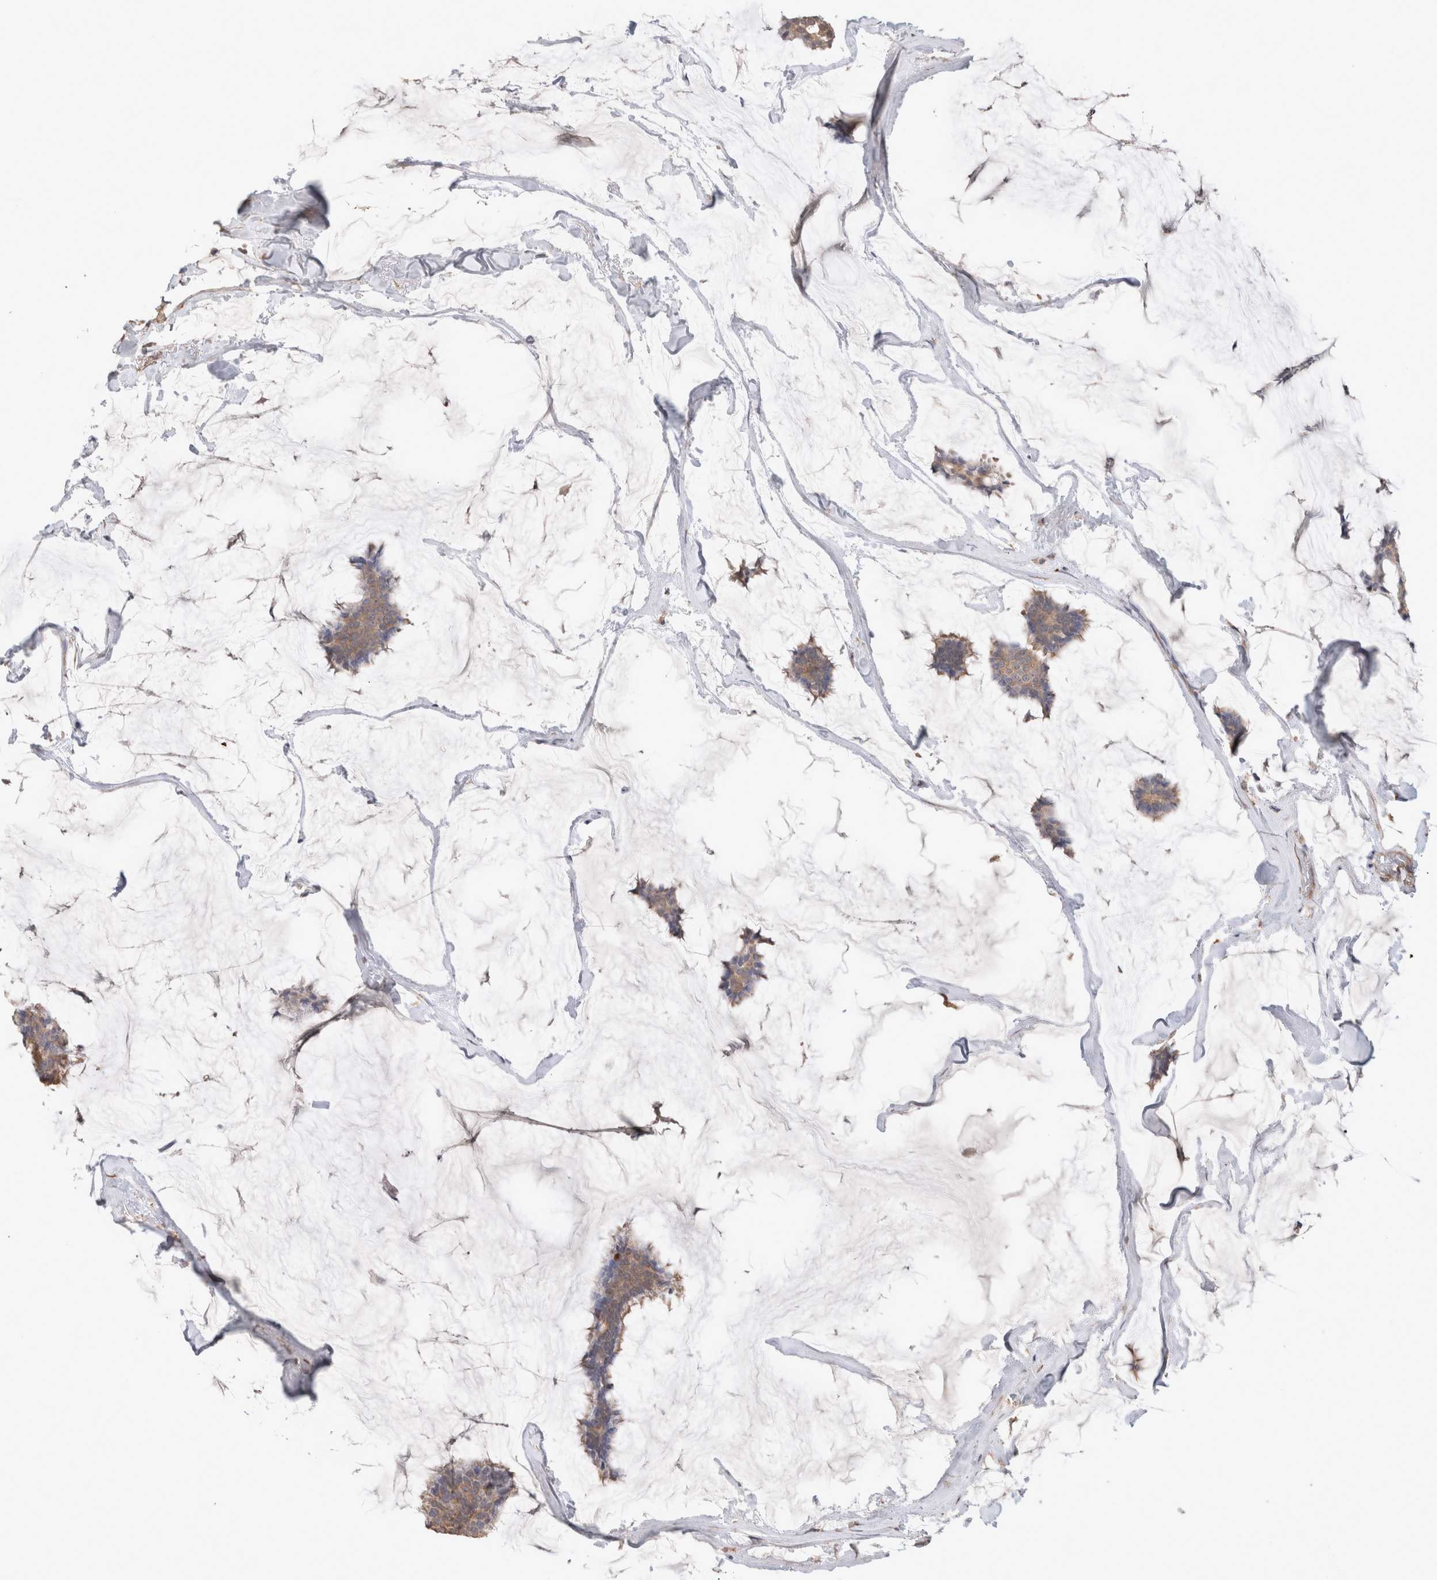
{"staining": {"intensity": "weak", "quantity": ">75%", "location": "cytoplasmic/membranous"}, "tissue": "breast cancer", "cell_type": "Tumor cells", "image_type": "cancer", "snomed": [{"axis": "morphology", "description": "Duct carcinoma"}, {"axis": "topography", "description": "Breast"}], "caption": "Breast intraductal carcinoma stained with a brown dye displays weak cytoplasmic/membranous positive staining in about >75% of tumor cells.", "gene": "HROB", "patient": {"sex": "female", "age": 93}}